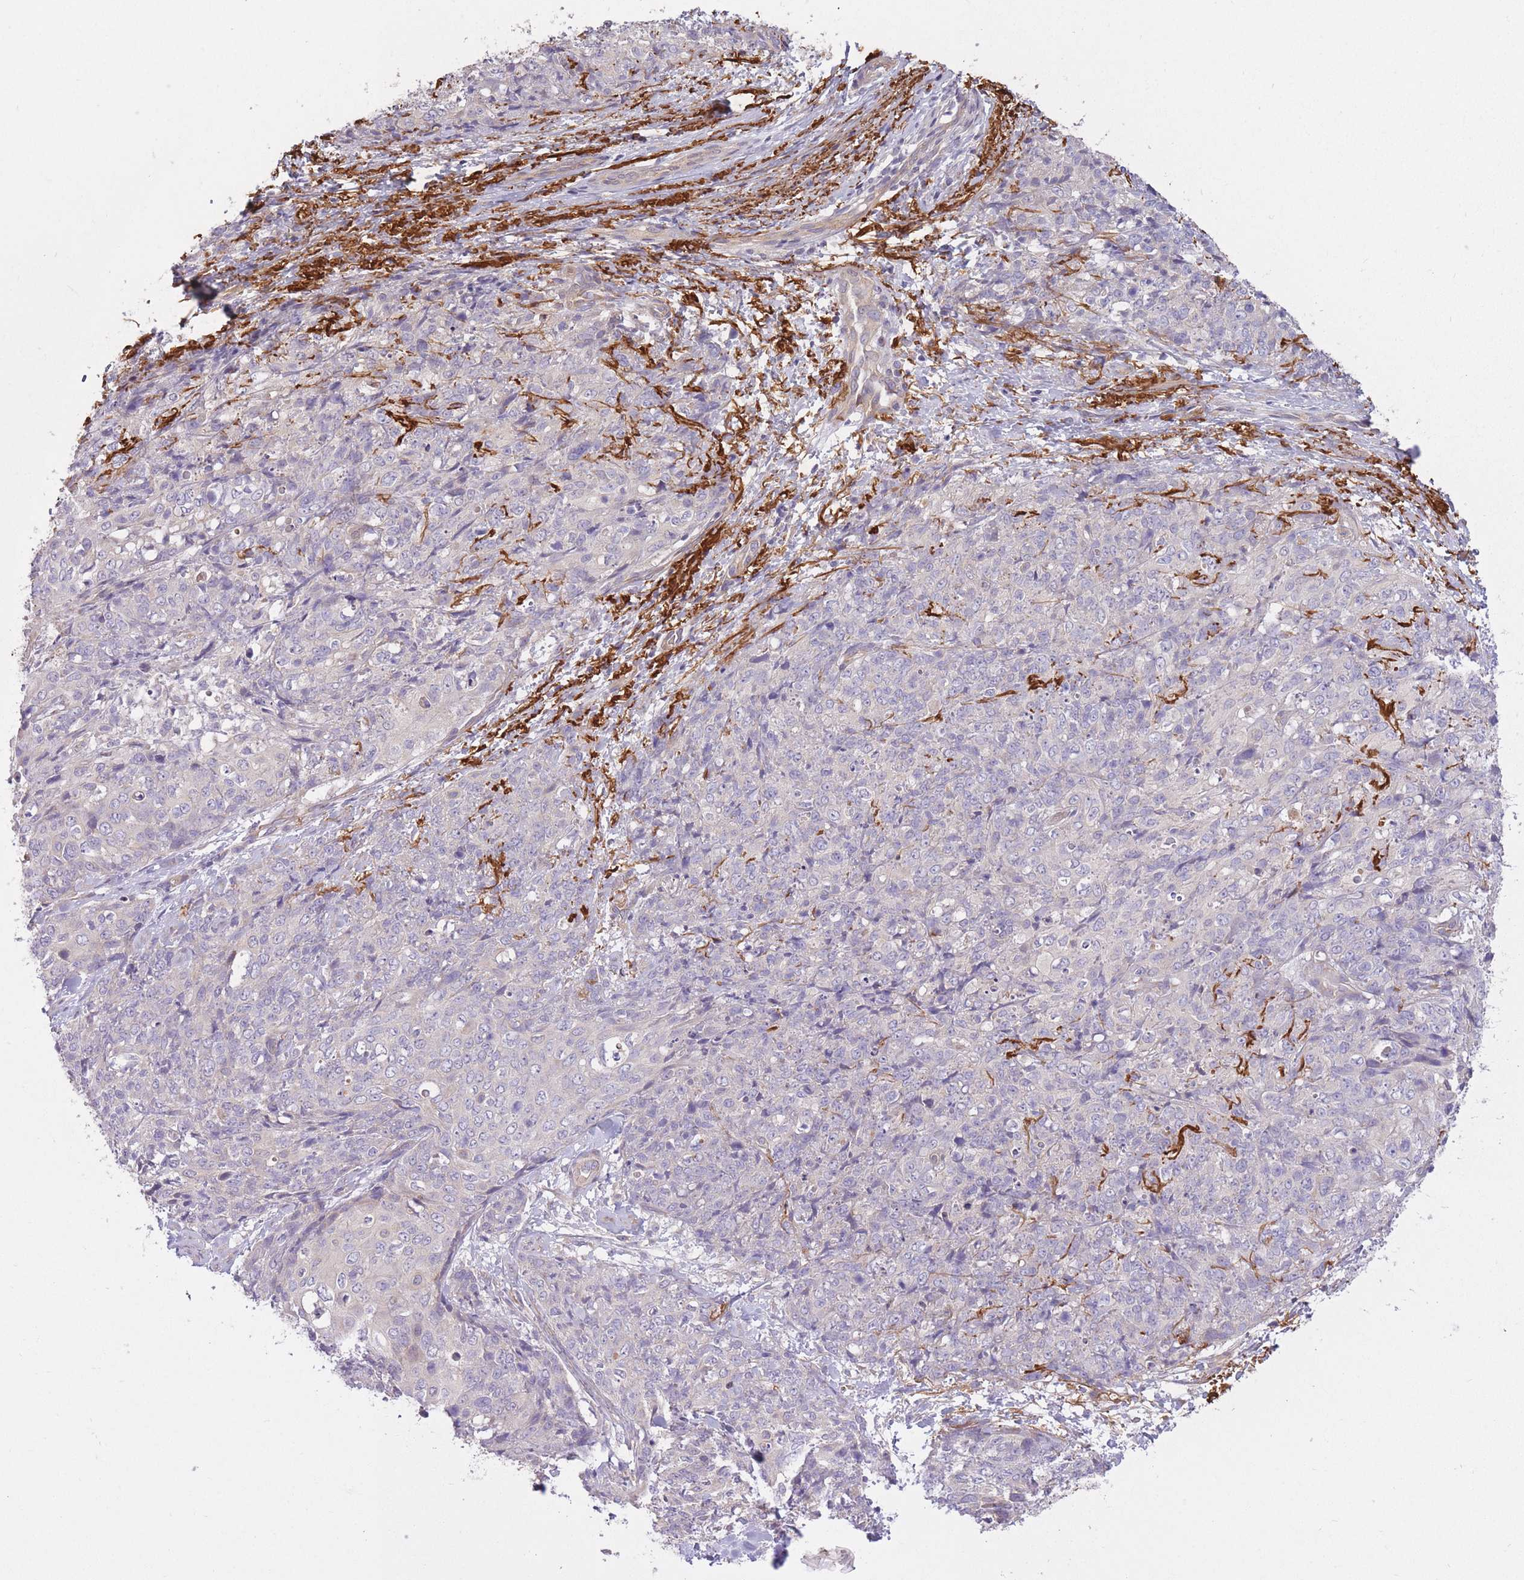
{"staining": {"intensity": "negative", "quantity": "none", "location": "none"}, "tissue": "skin cancer", "cell_type": "Tumor cells", "image_type": "cancer", "snomed": [{"axis": "morphology", "description": "Squamous cell carcinoma, NOS"}, {"axis": "topography", "description": "Skin"}, {"axis": "topography", "description": "Vulva"}], "caption": "Squamous cell carcinoma (skin) stained for a protein using immunohistochemistry (IHC) displays no expression tumor cells.", "gene": "REV1", "patient": {"sex": "female", "age": 85}}